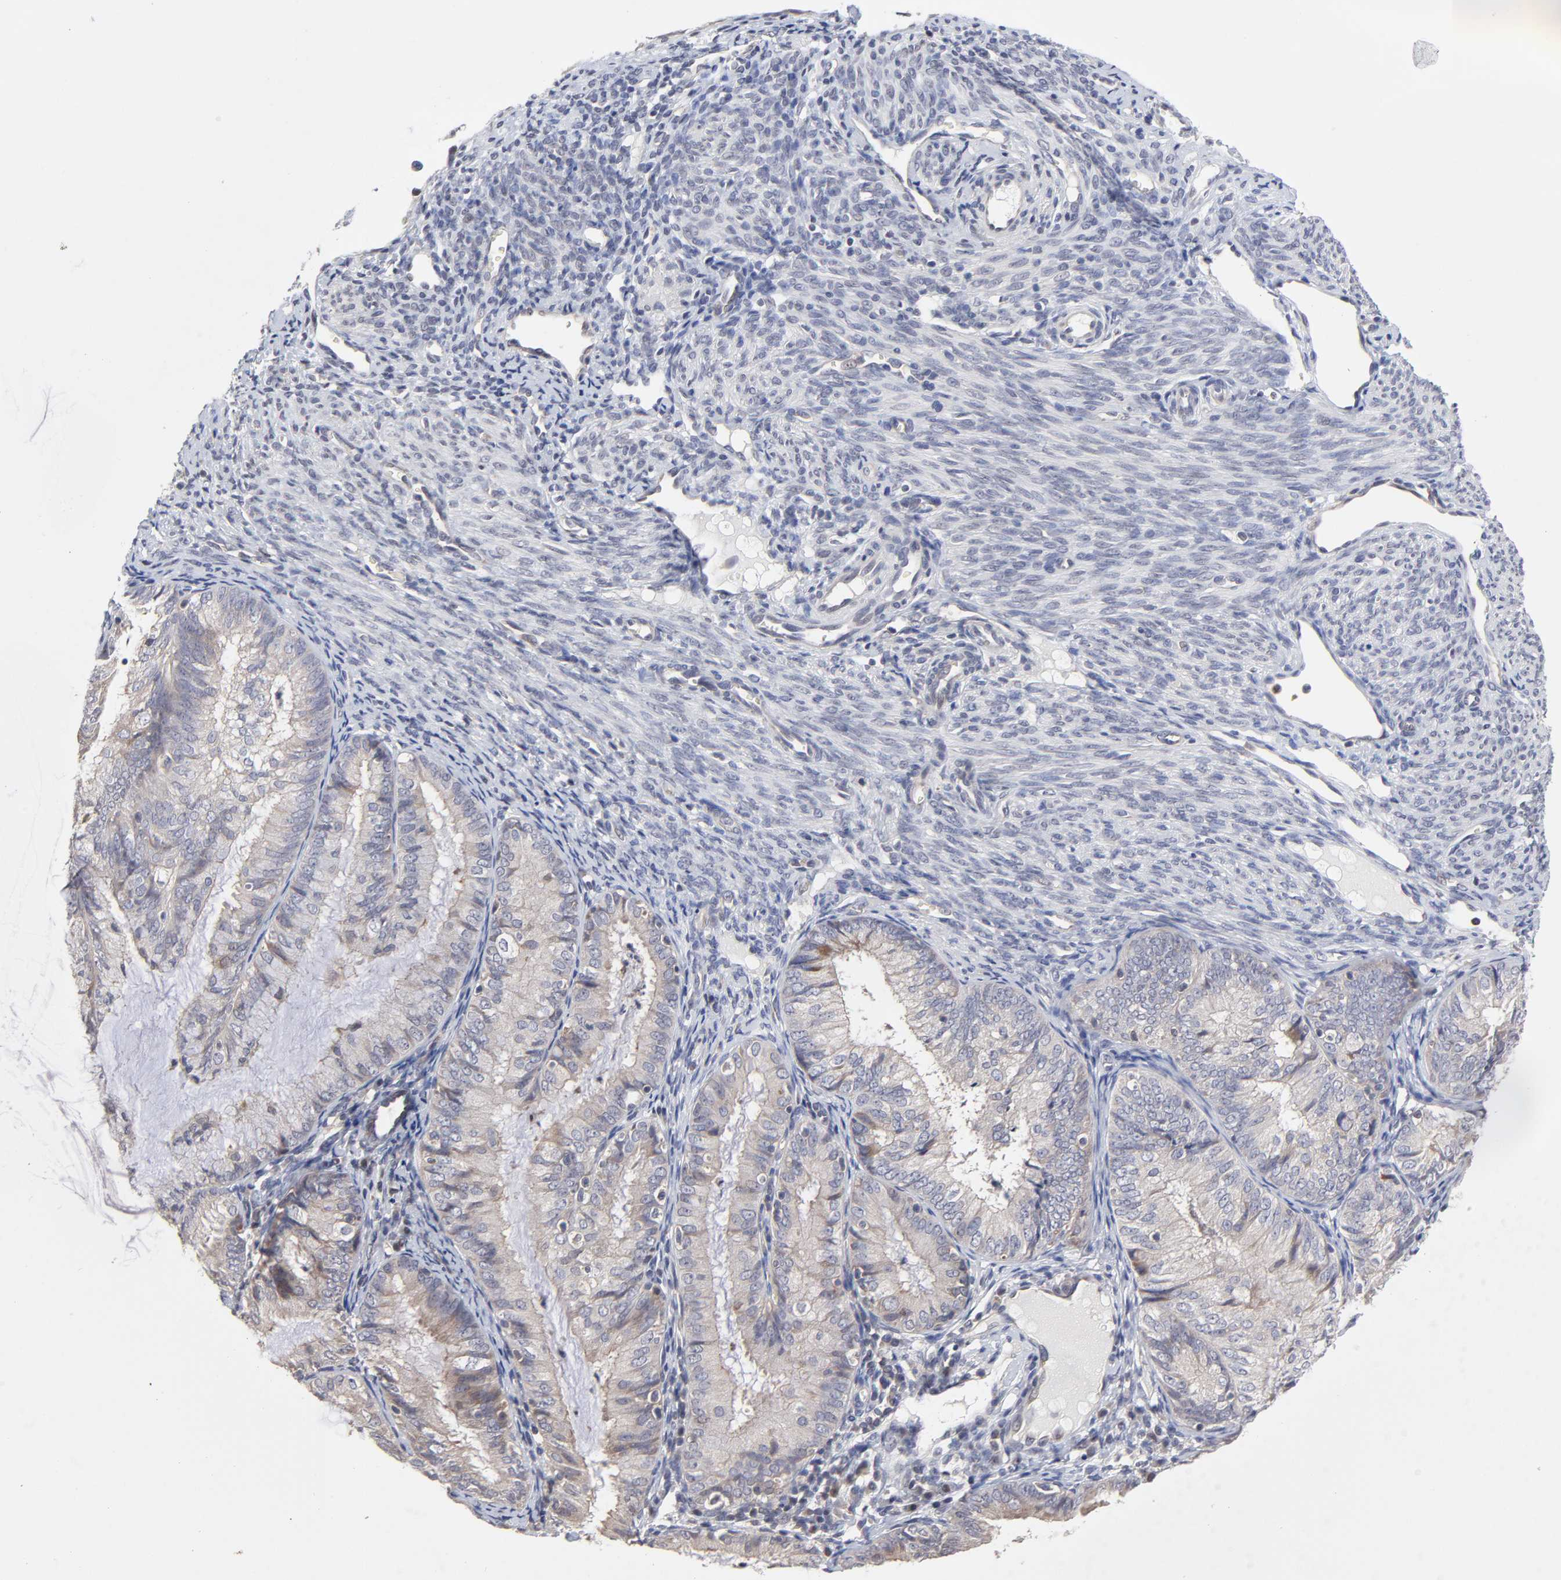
{"staining": {"intensity": "weak", "quantity": ">75%", "location": "cytoplasmic/membranous"}, "tissue": "endometrial cancer", "cell_type": "Tumor cells", "image_type": "cancer", "snomed": [{"axis": "morphology", "description": "Adenocarcinoma, NOS"}, {"axis": "topography", "description": "Endometrium"}], "caption": "The immunohistochemical stain shows weak cytoplasmic/membranous expression in tumor cells of endometrial cancer tissue. (IHC, brightfield microscopy, high magnification).", "gene": "ZNF157", "patient": {"sex": "female", "age": 66}}